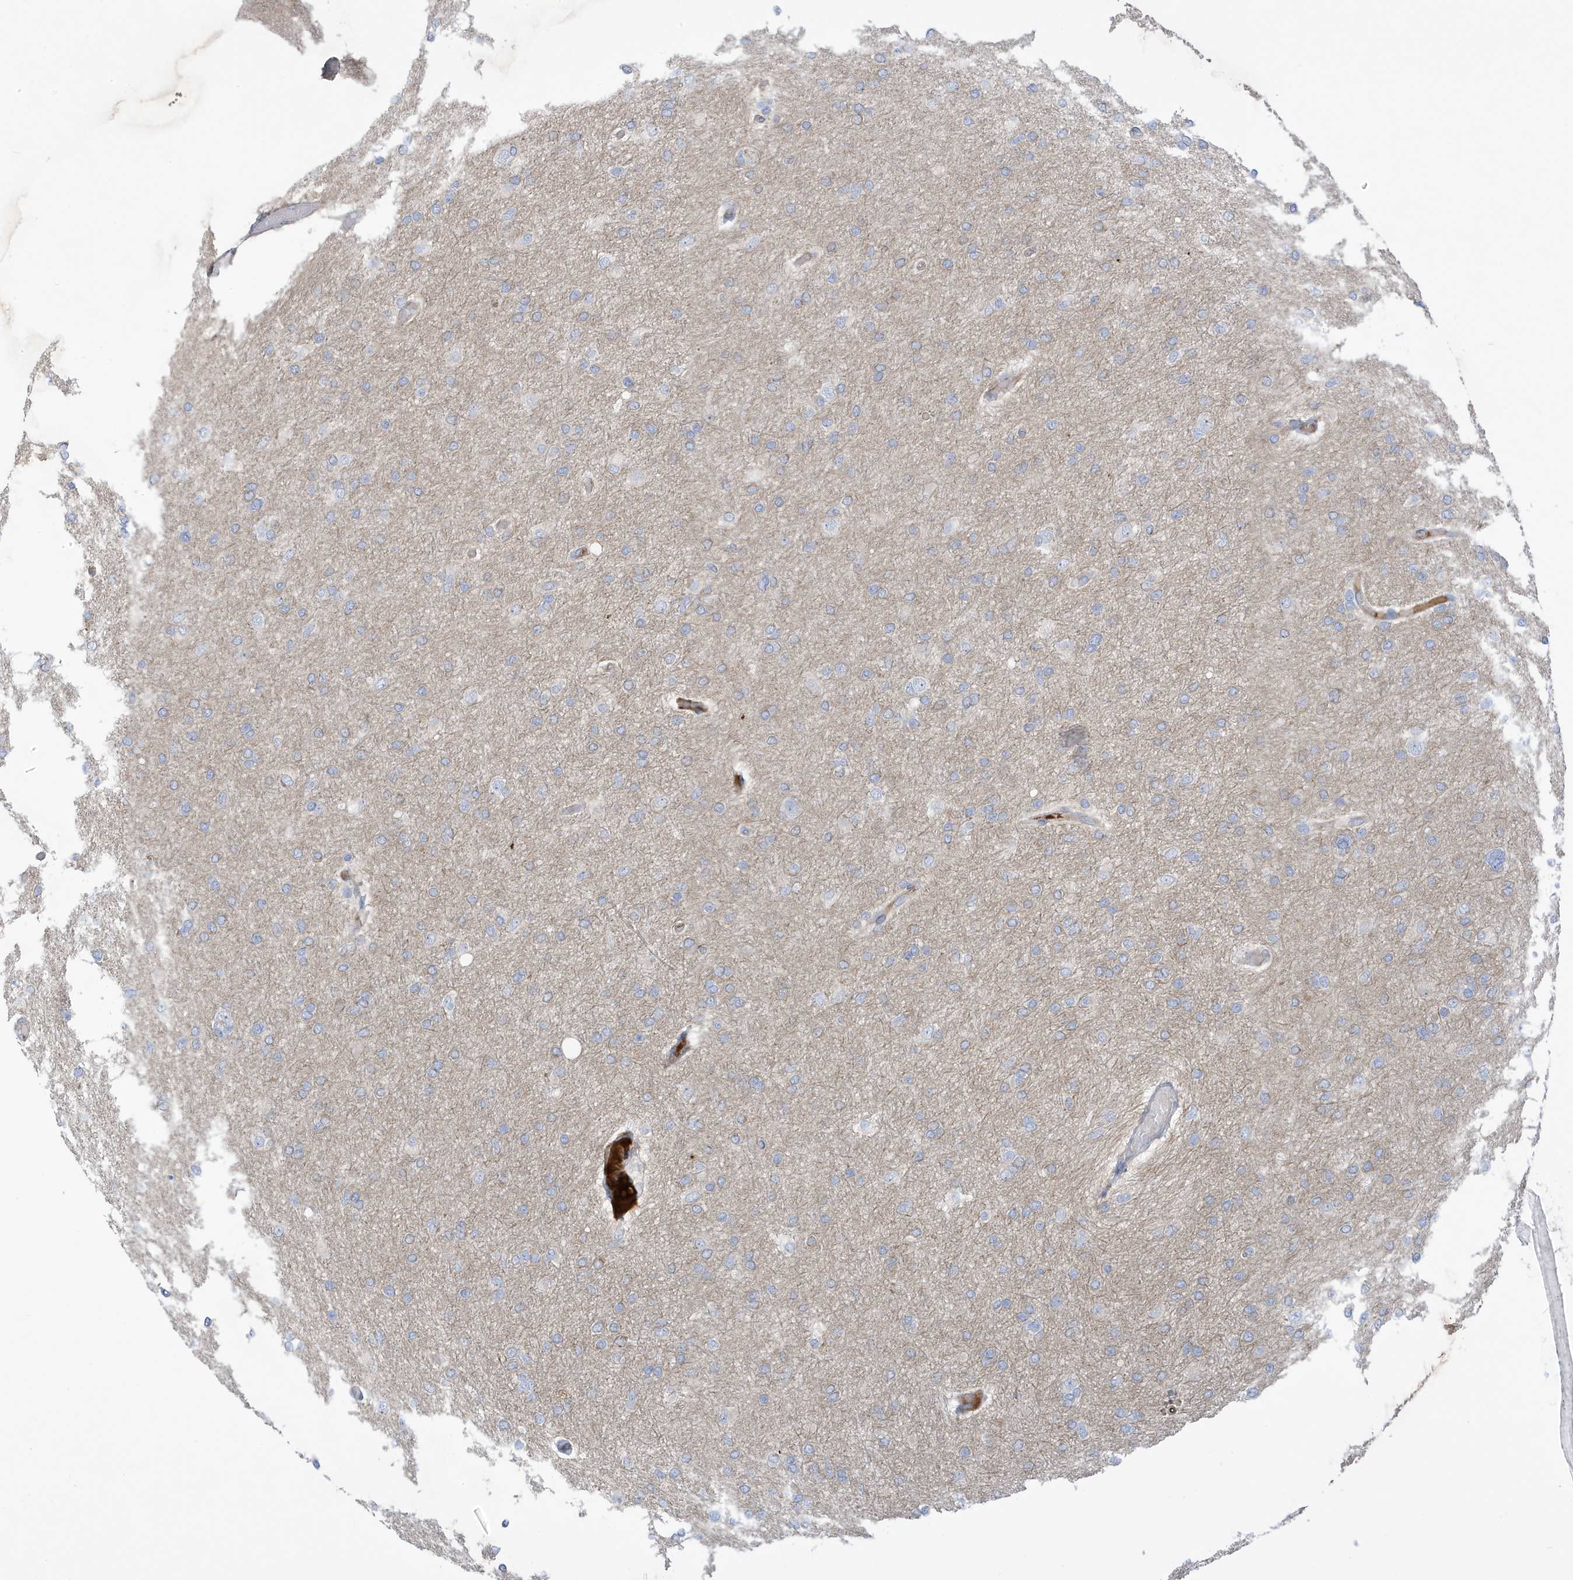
{"staining": {"intensity": "negative", "quantity": "none", "location": "none"}, "tissue": "glioma", "cell_type": "Tumor cells", "image_type": "cancer", "snomed": [{"axis": "morphology", "description": "Glioma, malignant, High grade"}, {"axis": "topography", "description": "Cerebral cortex"}], "caption": "IHC histopathology image of malignant glioma (high-grade) stained for a protein (brown), which displays no positivity in tumor cells.", "gene": "ATP13A5", "patient": {"sex": "female", "age": 36}}